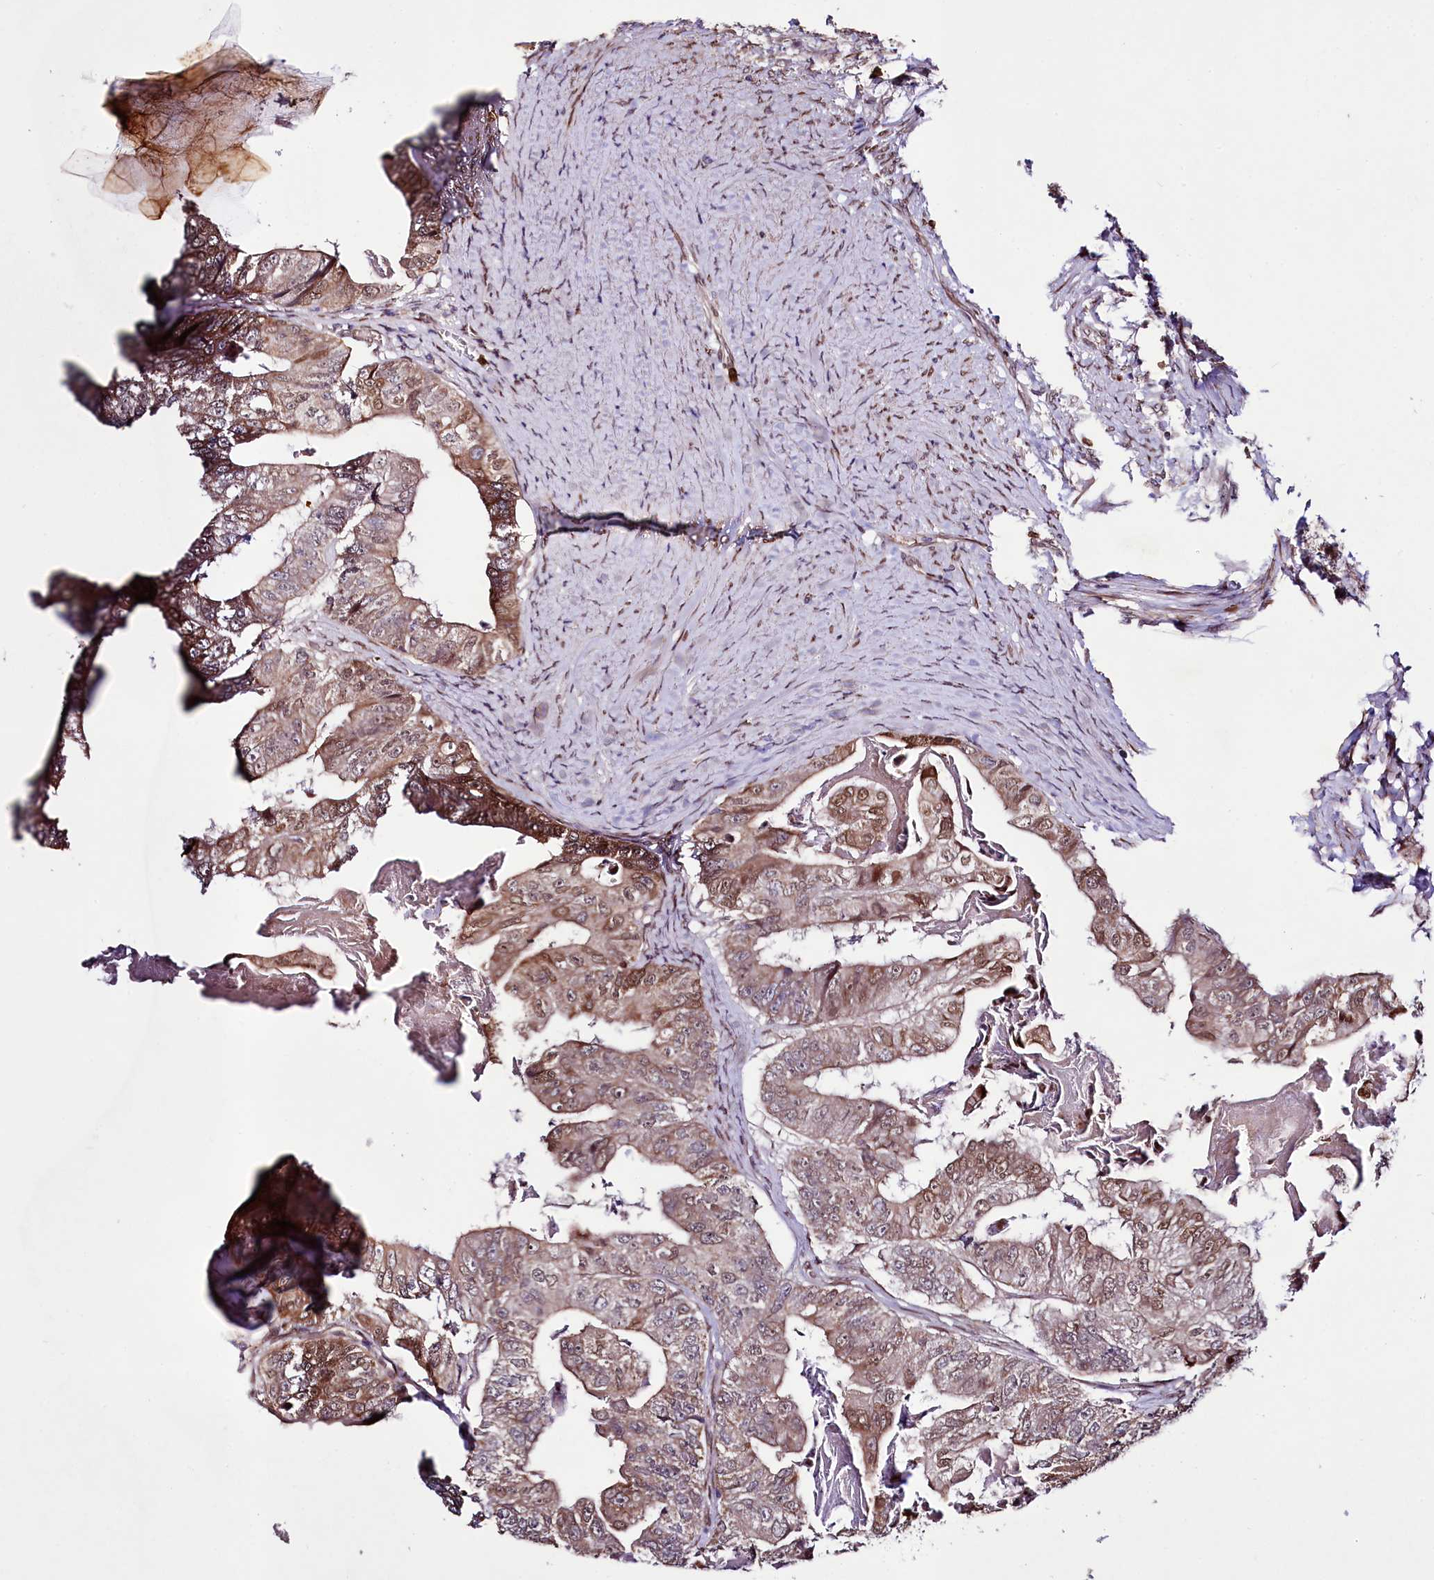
{"staining": {"intensity": "moderate", "quantity": ">75%", "location": "cytoplasmic/membranous,nuclear"}, "tissue": "colorectal cancer", "cell_type": "Tumor cells", "image_type": "cancer", "snomed": [{"axis": "morphology", "description": "Adenocarcinoma, NOS"}, {"axis": "topography", "description": "Colon"}], "caption": "Immunohistochemical staining of colorectal cancer demonstrates medium levels of moderate cytoplasmic/membranous and nuclear protein expression in approximately >75% of tumor cells.", "gene": "ZNF226", "patient": {"sex": "female", "age": 67}}